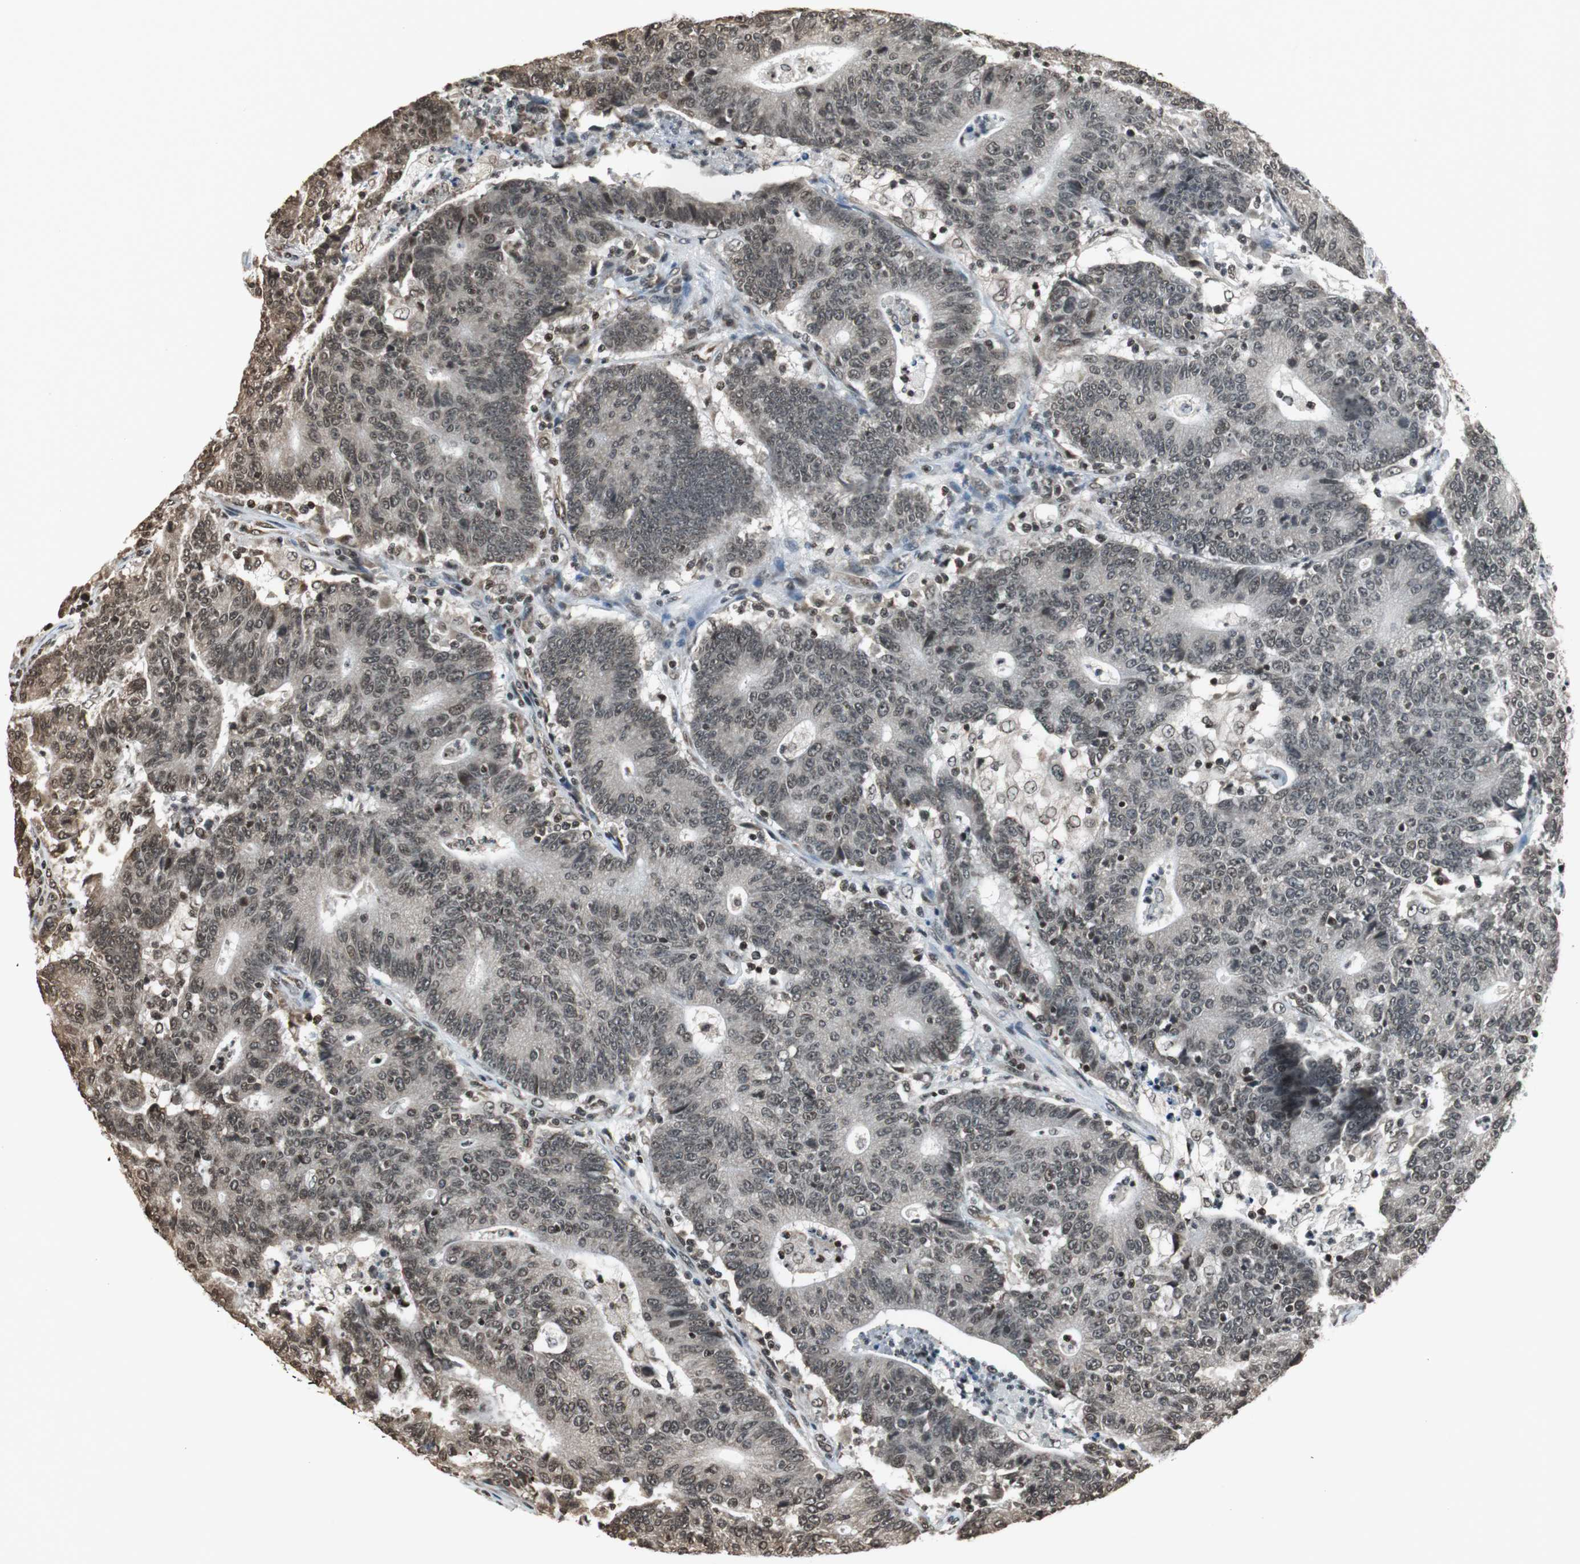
{"staining": {"intensity": "weak", "quantity": ">75%", "location": "cytoplasmic/membranous,nuclear"}, "tissue": "colorectal cancer", "cell_type": "Tumor cells", "image_type": "cancer", "snomed": [{"axis": "morphology", "description": "Normal tissue, NOS"}, {"axis": "morphology", "description": "Adenocarcinoma, NOS"}, {"axis": "topography", "description": "Colon"}], "caption": "Tumor cells show low levels of weak cytoplasmic/membranous and nuclear expression in approximately >75% of cells in human colorectal adenocarcinoma. (Stains: DAB (3,3'-diaminobenzidine) in brown, nuclei in blue, Microscopy: brightfield microscopy at high magnification).", "gene": "REST", "patient": {"sex": "female", "age": 75}}